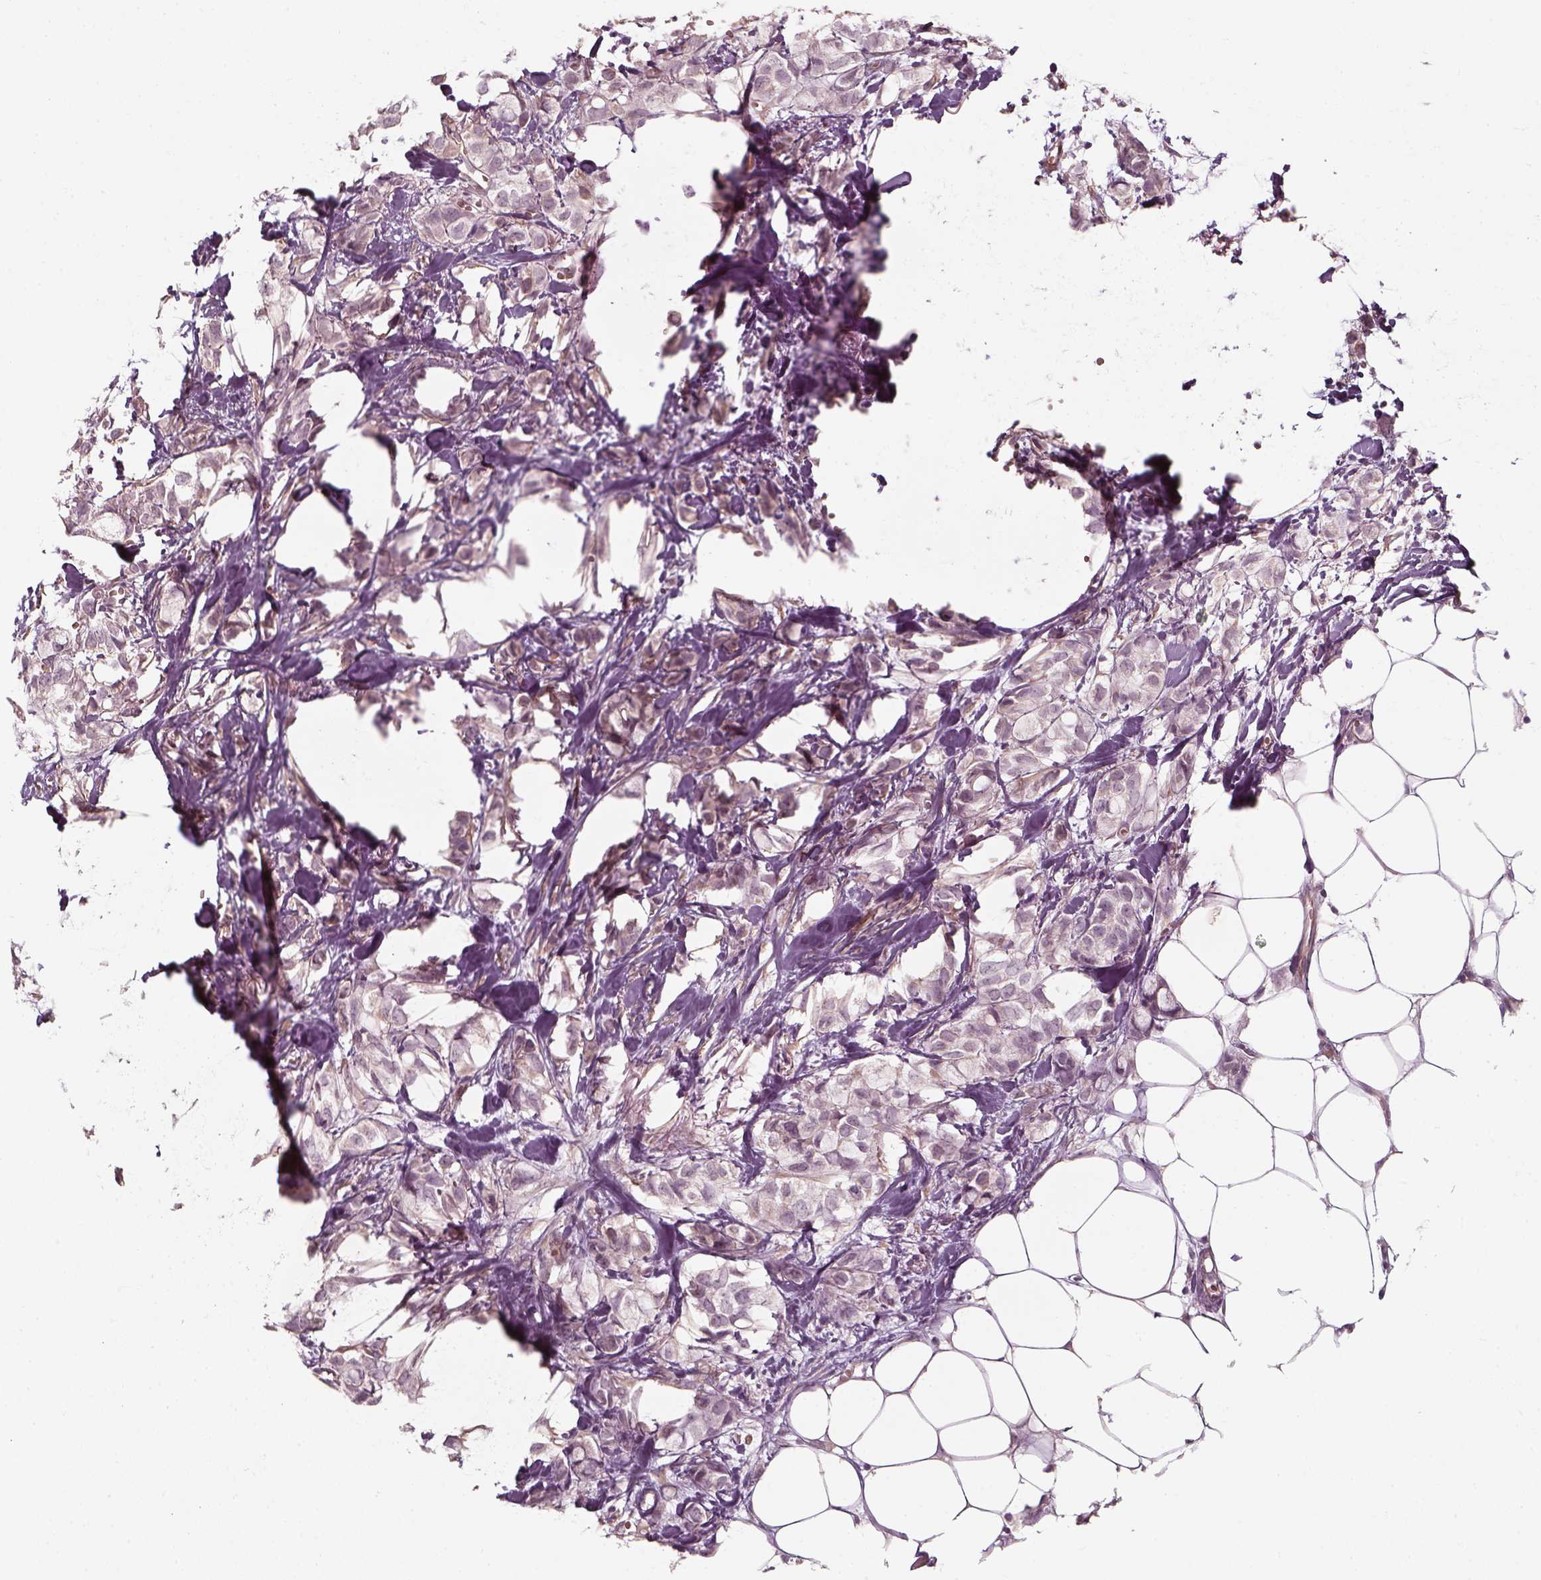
{"staining": {"intensity": "negative", "quantity": "none", "location": "none"}, "tissue": "breast cancer", "cell_type": "Tumor cells", "image_type": "cancer", "snomed": [{"axis": "morphology", "description": "Duct carcinoma"}, {"axis": "topography", "description": "Breast"}], "caption": "There is no significant expression in tumor cells of breast cancer (intraductal carcinoma). The staining is performed using DAB brown chromogen with nuclei counter-stained in using hematoxylin.", "gene": "LAMB2", "patient": {"sex": "female", "age": 85}}